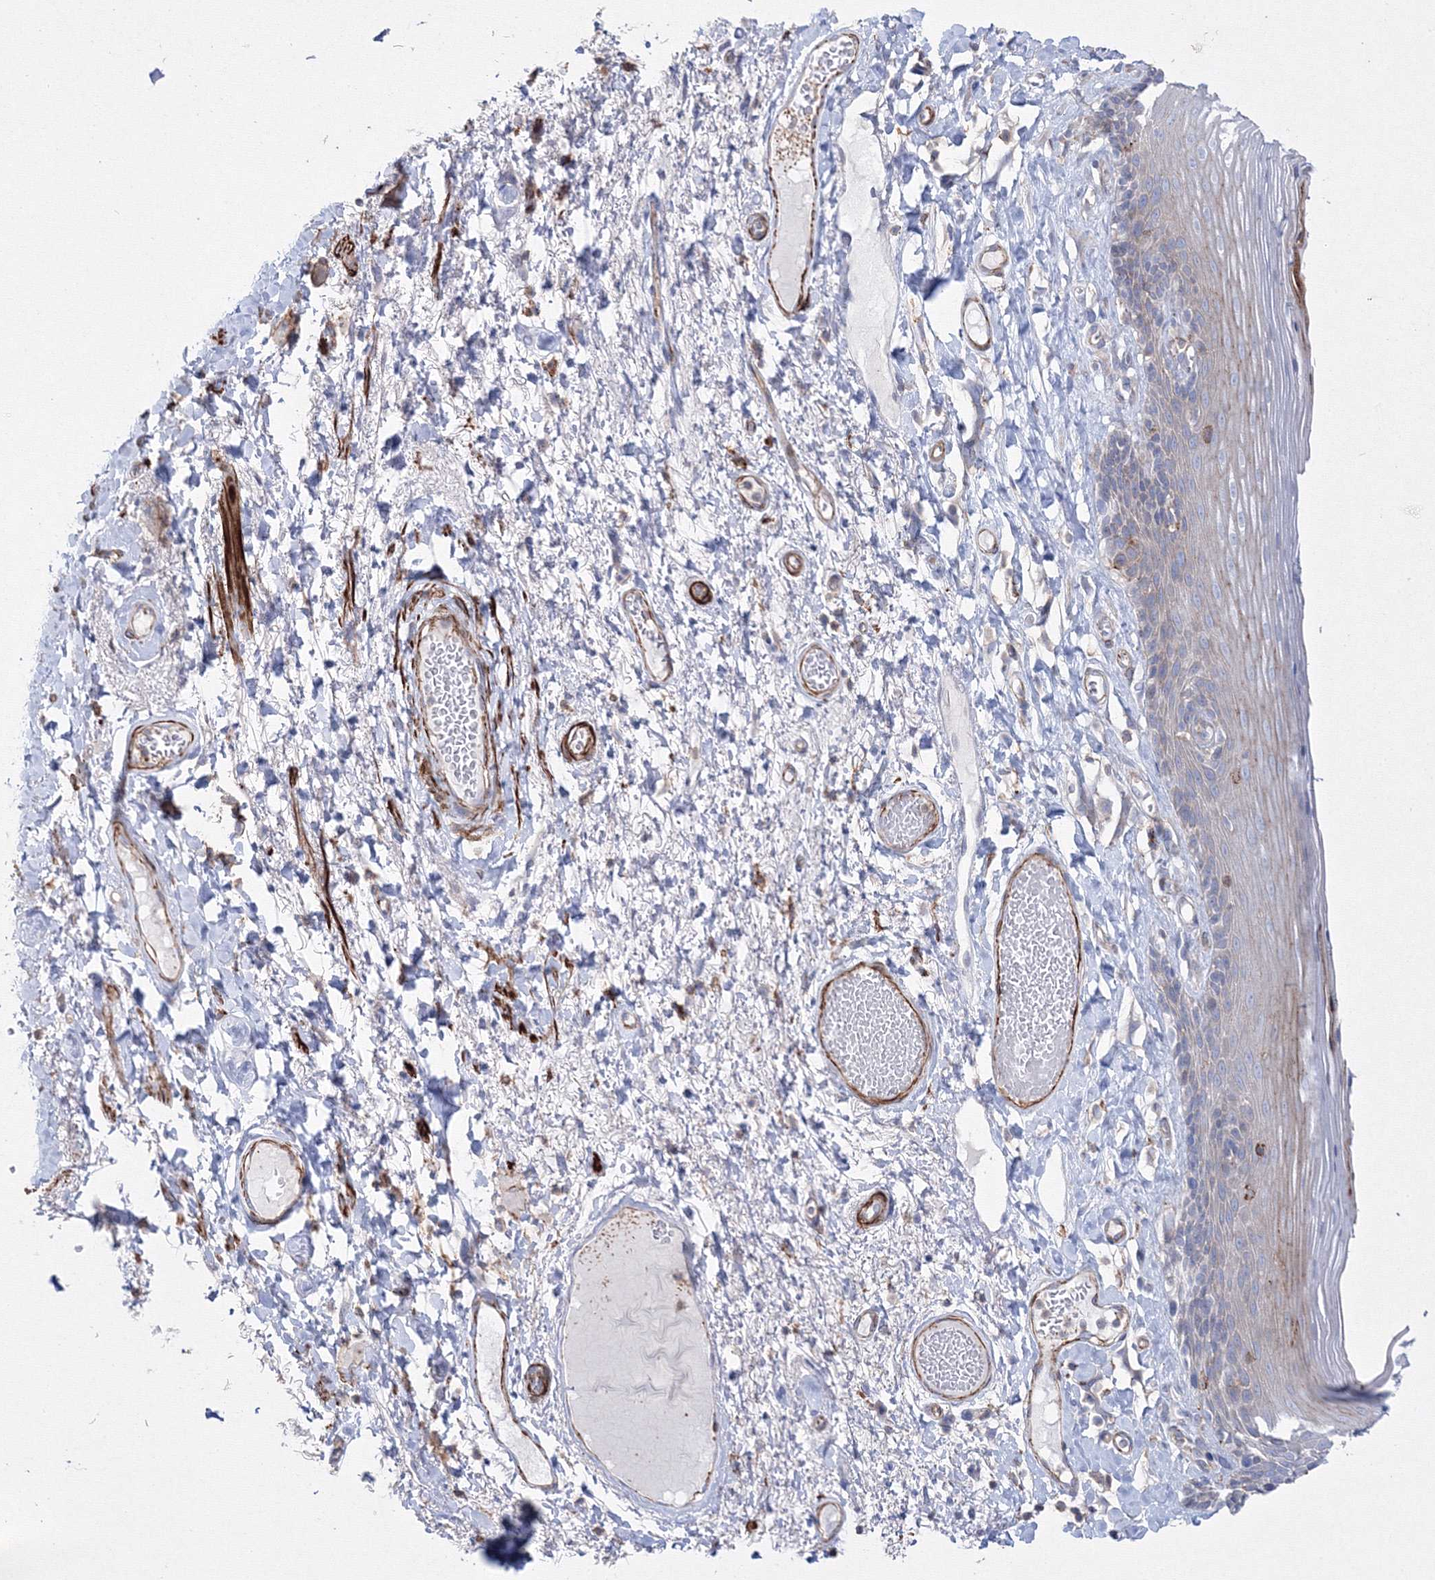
{"staining": {"intensity": "negative", "quantity": "none", "location": "none"}, "tissue": "skin", "cell_type": "Epidermal cells", "image_type": "normal", "snomed": [{"axis": "morphology", "description": "Normal tissue, NOS"}, {"axis": "topography", "description": "Anal"}], "caption": "This is a histopathology image of immunohistochemistry (IHC) staining of benign skin, which shows no staining in epidermal cells.", "gene": "GPR82", "patient": {"sex": "male", "age": 69}}